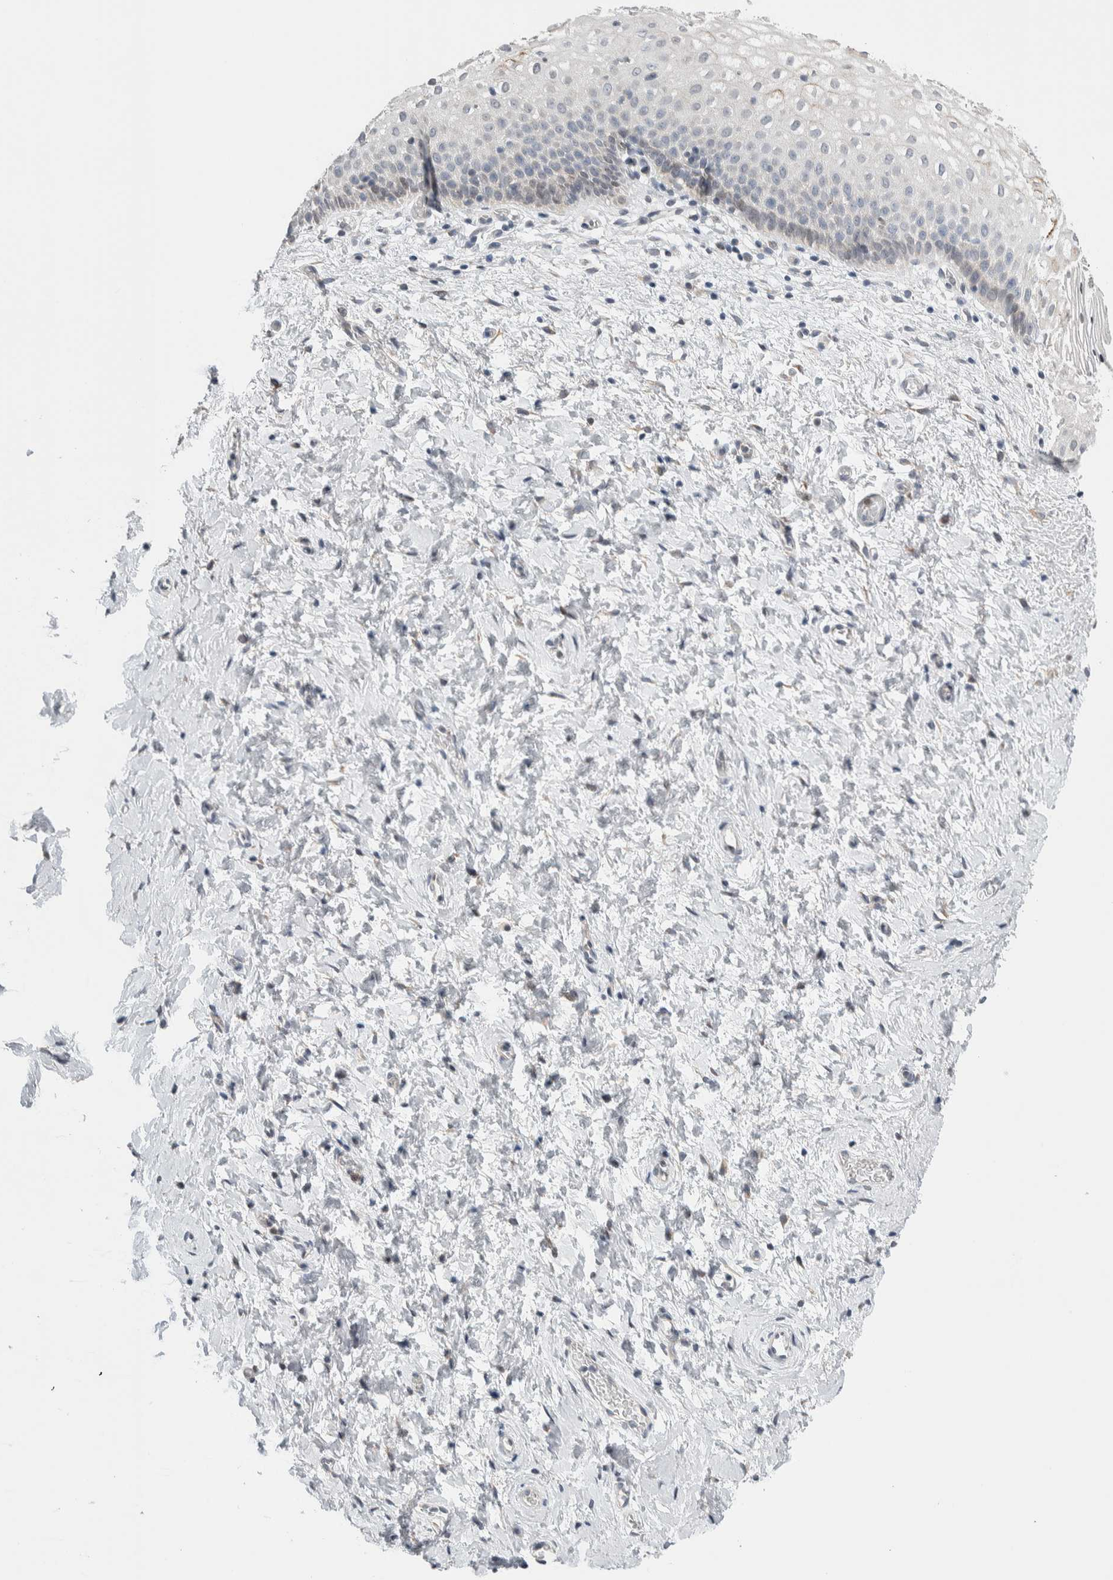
{"staining": {"intensity": "moderate", "quantity": "<25%", "location": "cytoplasmic/membranous"}, "tissue": "cervix", "cell_type": "Squamous epithelial cells", "image_type": "normal", "snomed": [{"axis": "morphology", "description": "Normal tissue, NOS"}, {"axis": "topography", "description": "Cervix"}], "caption": "DAB (3,3'-diaminobenzidine) immunohistochemical staining of benign human cervix displays moderate cytoplasmic/membranous protein staining in approximately <25% of squamous epithelial cells.", "gene": "NEUROD1", "patient": {"sex": "female", "age": 72}}